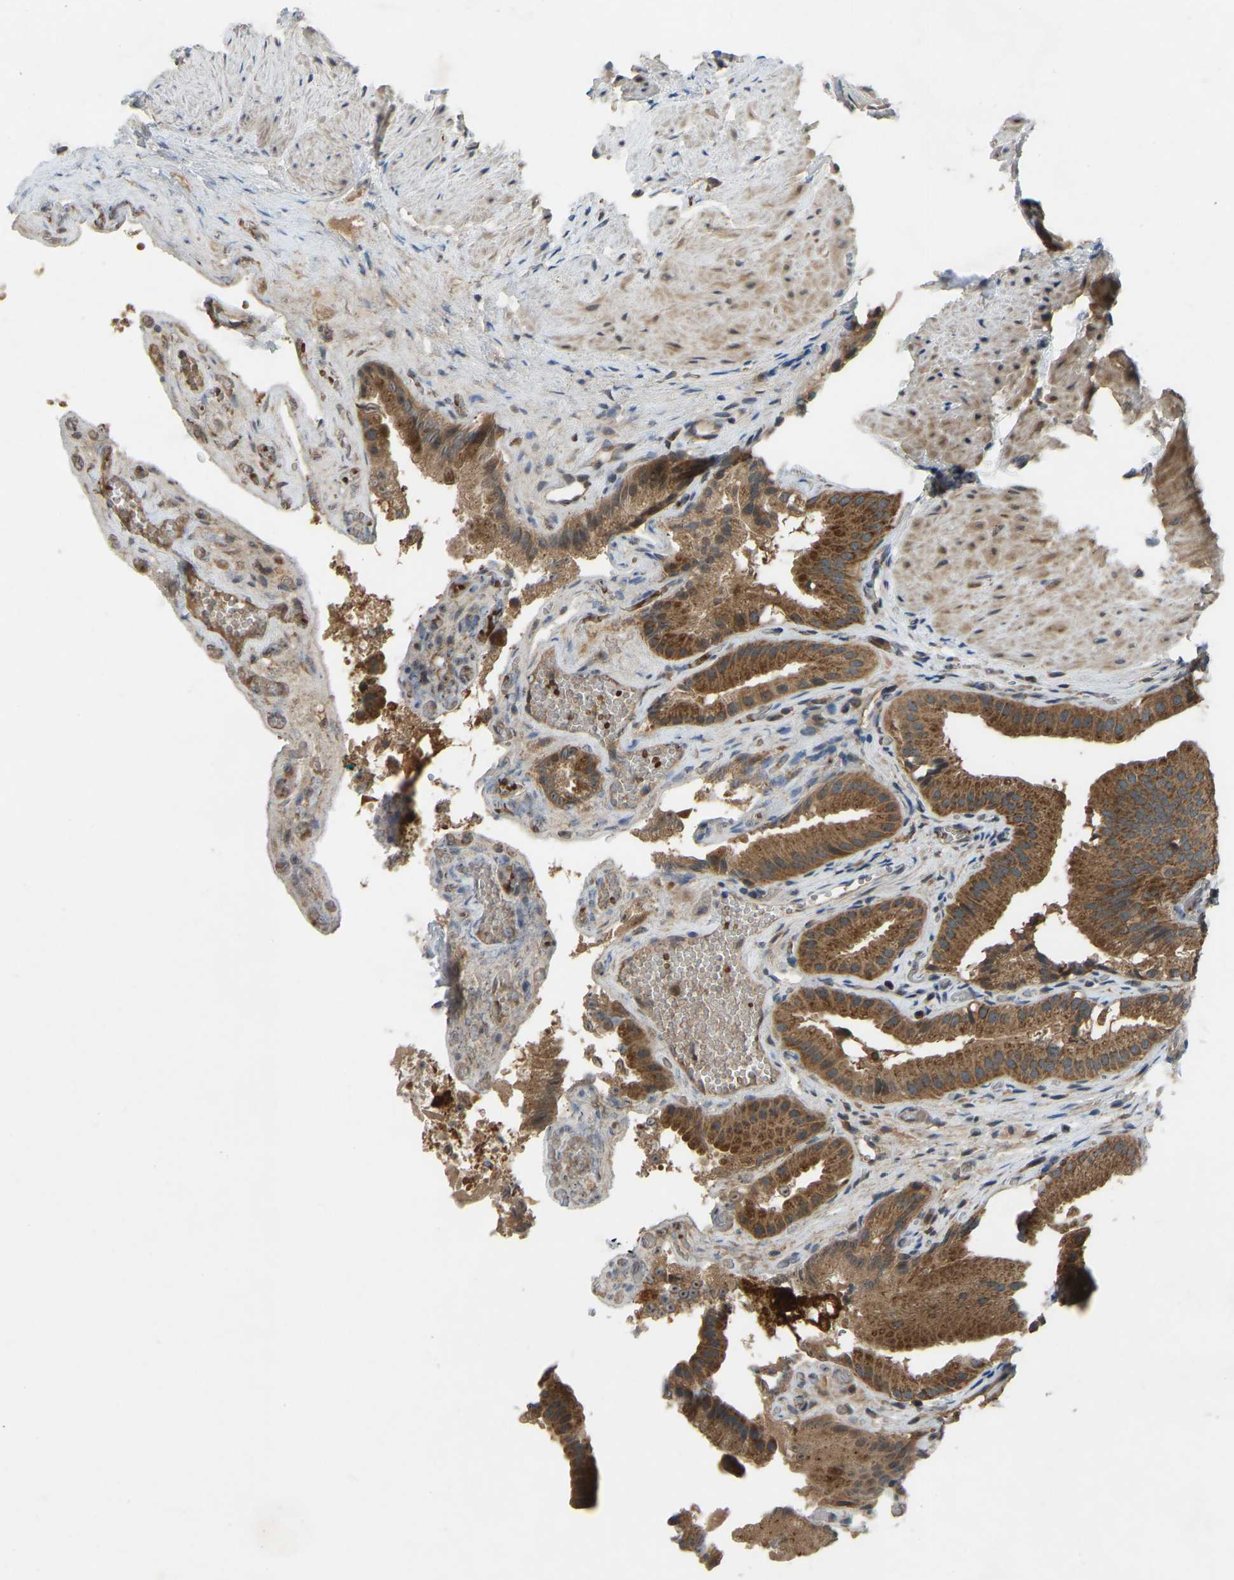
{"staining": {"intensity": "strong", "quantity": ">75%", "location": "cytoplasmic/membranous"}, "tissue": "gallbladder", "cell_type": "Glandular cells", "image_type": "normal", "snomed": [{"axis": "morphology", "description": "Normal tissue, NOS"}, {"axis": "topography", "description": "Gallbladder"}], "caption": "The photomicrograph displays staining of unremarkable gallbladder, revealing strong cytoplasmic/membranous protein expression (brown color) within glandular cells.", "gene": "ZNF71", "patient": {"sex": "male", "age": 49}}